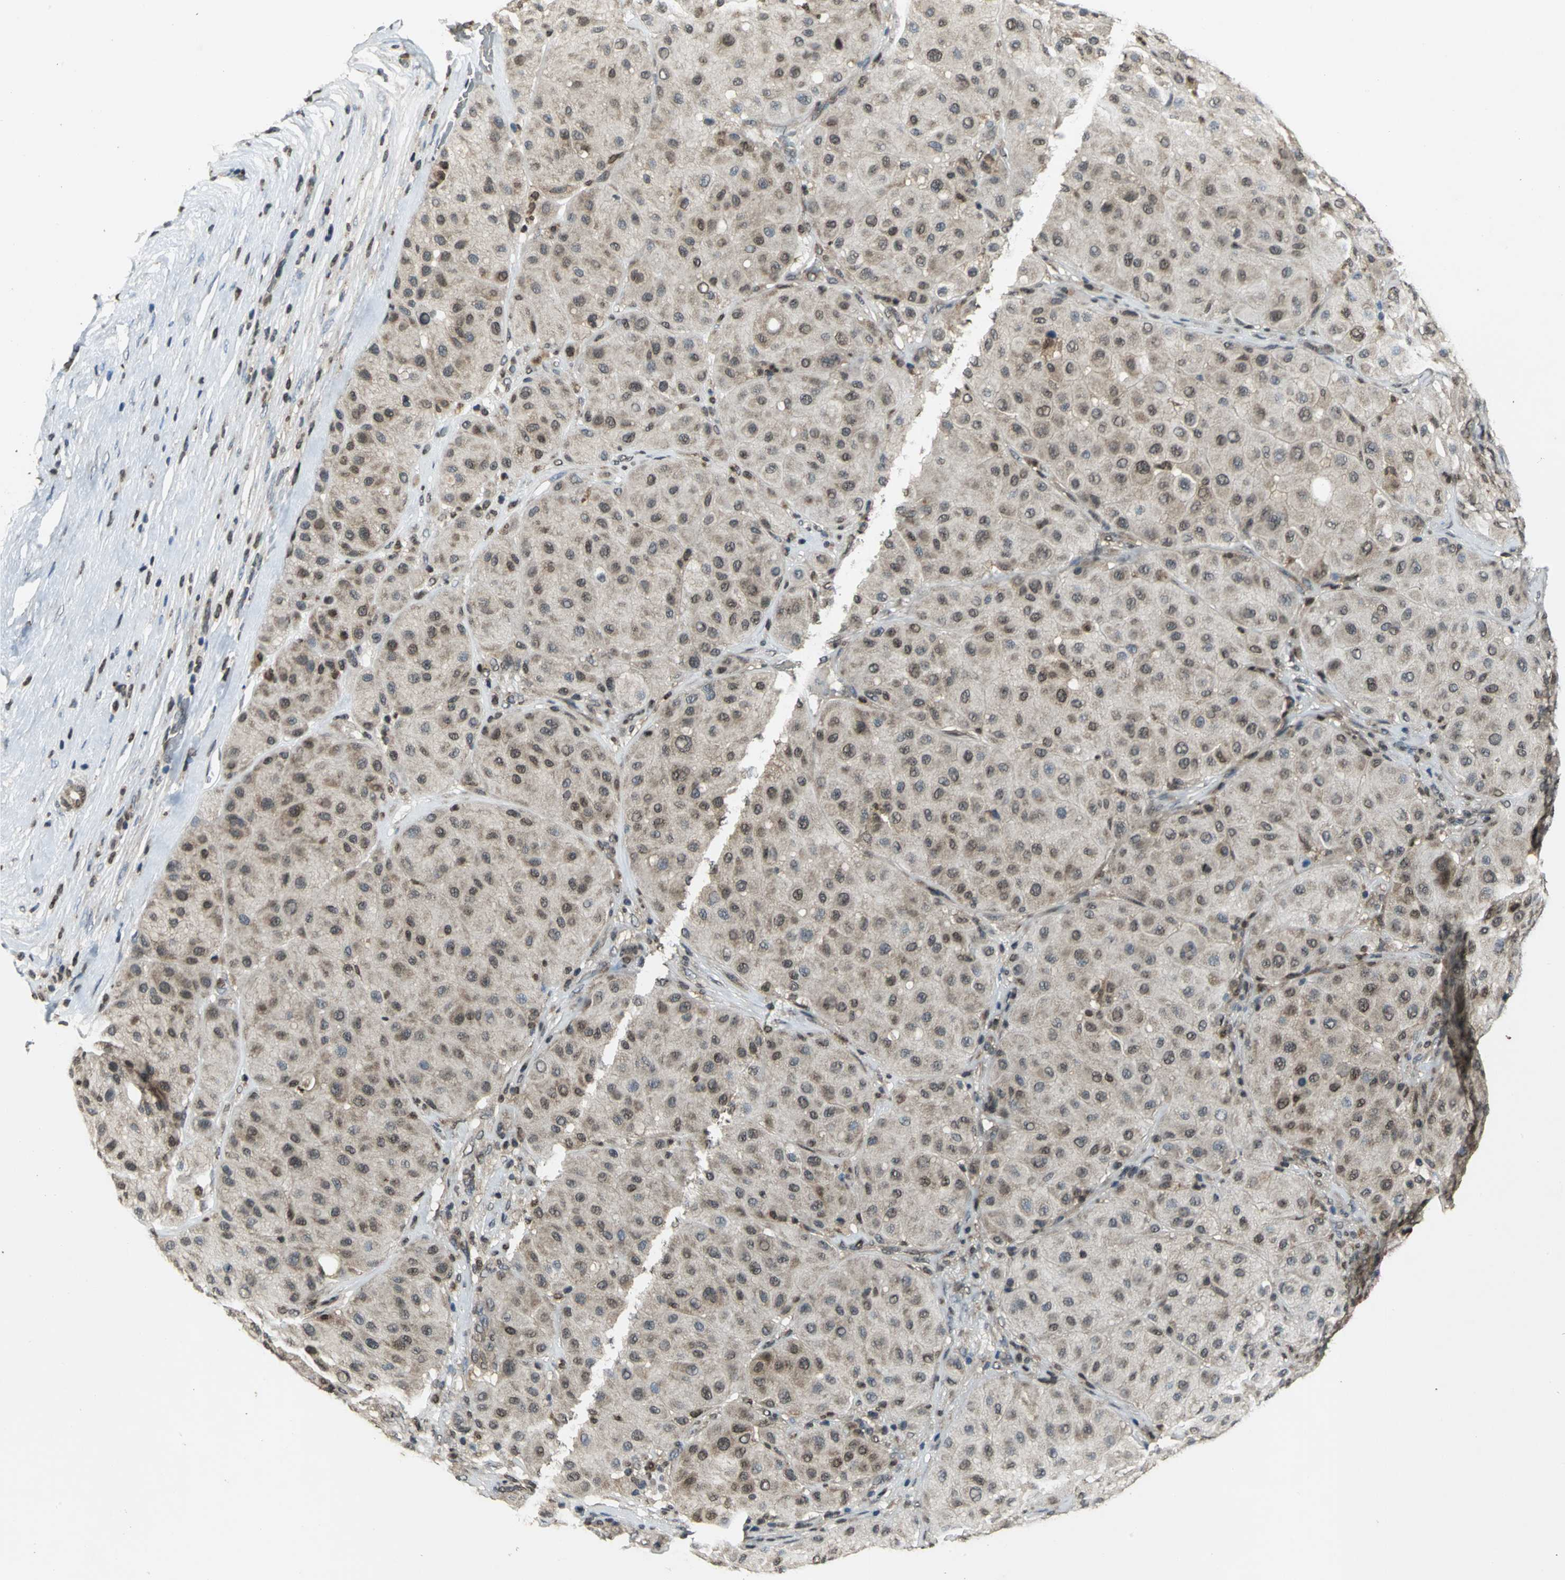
{"staining": {"intensity": "strong", "quantity": ">75%", "location": "cytoplasmic/membranous,nuclear"}, "tissue": "melanoma", "cell_type": "Tumor cells", "image_type": "cancer", "snomed": [{"axis": "morphology", "description": "Normal tissue, NOS"}, {"axis": "morphology", "description": "Malignant melanoma, Metastatic site"}, {"axis": "topography", "description": "Skin"}], "caption": "This photomicrograph shows immunohistochemistry staining of malignant melanoma (metastatic site), with high strong cytoplasmic/membranous and nuclear expression in approximately >75% of tumor cells.", "gene": "AHR", "patient": {"sex": "male", "age": 41}}